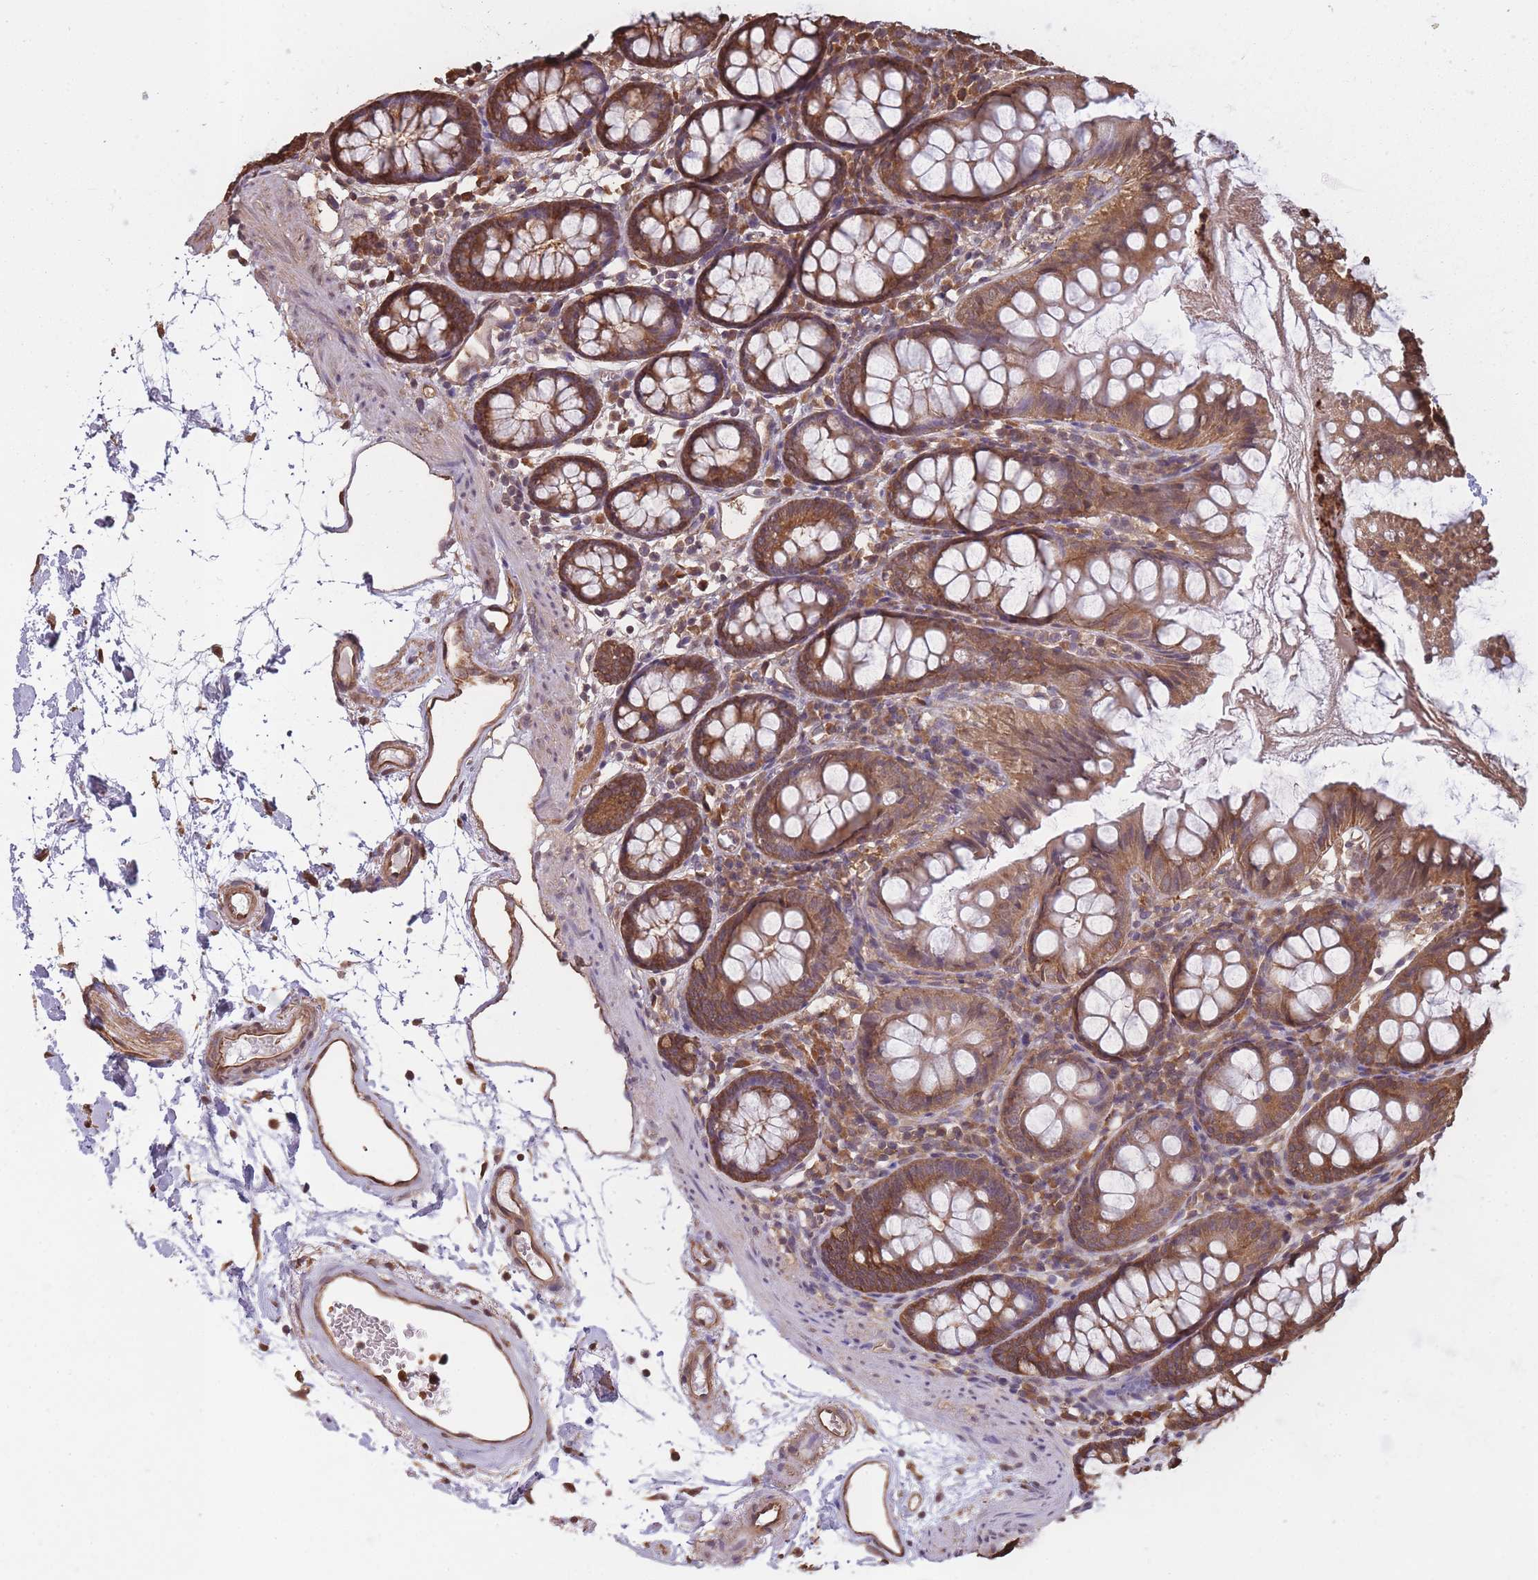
{"staining": {"intensity": "moderate", "quantity": ">75%", "location": "cytoplasmic/membranous"}, "tissue": "colon", "cell_type": "Endothelial cells", "image_type": "normal", "snomed": [{"axis": "morphology", "description": "Normal tissue, NOS"}, {"axis": "topography", "description": "Colon"}], "caption": "Immunohistochemical staining of normal colon shows medium levels of moderate cytoplasmic/membranous positivity in about >75% of endothelial cells. The staining was performed using DAB (3,3'-diaminobenzidine), with brown indicating positive protein expression. Nuclei are stained blue with hematoxylin.", "gene": "ARL13B", "patient": {"sex": "female", "age": 84}}